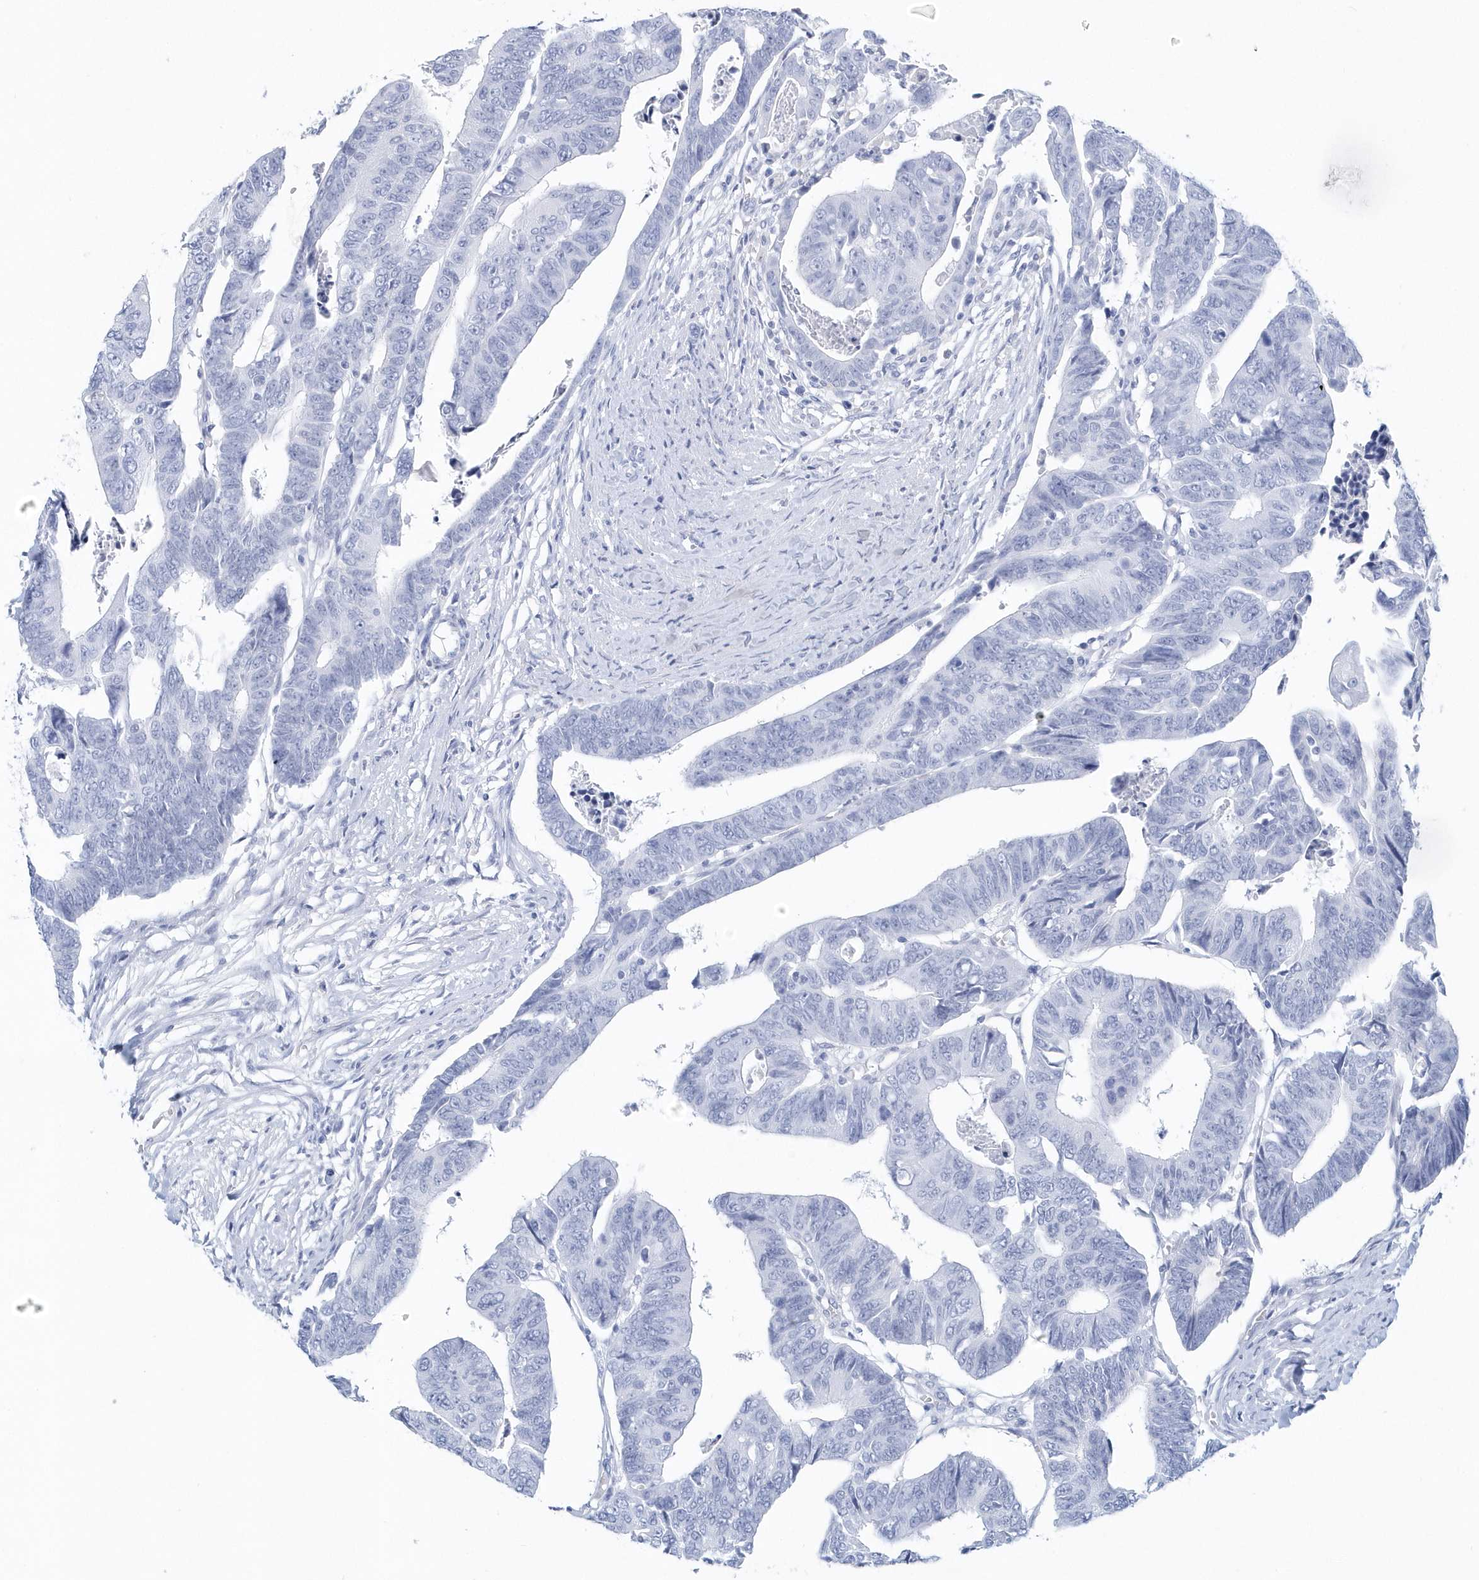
{"staining": {"intensity": "negative", "quantity": "none", "location": "none"}, "tissue": "colorectal cancer", "cell_type": "Tumor cells", "image_type": "cancer", "snomed": [{"axis": "morphology", "description": "Adenocarcinoma, NOS"}, {"axis": "topography", "description": "Rectum"}], "caption": "Colorectal cancer was stained to show a protein in brown. There is no significant positivity in tumor cells. Brightfield microscopy of IHC stained with DAB (3,3'-diaminobenzidine) (brown) and hematoxylin (blue), captured at high magnification.", "gene": "PTPRO", "patient": {"sex": "female", "age": 65}}